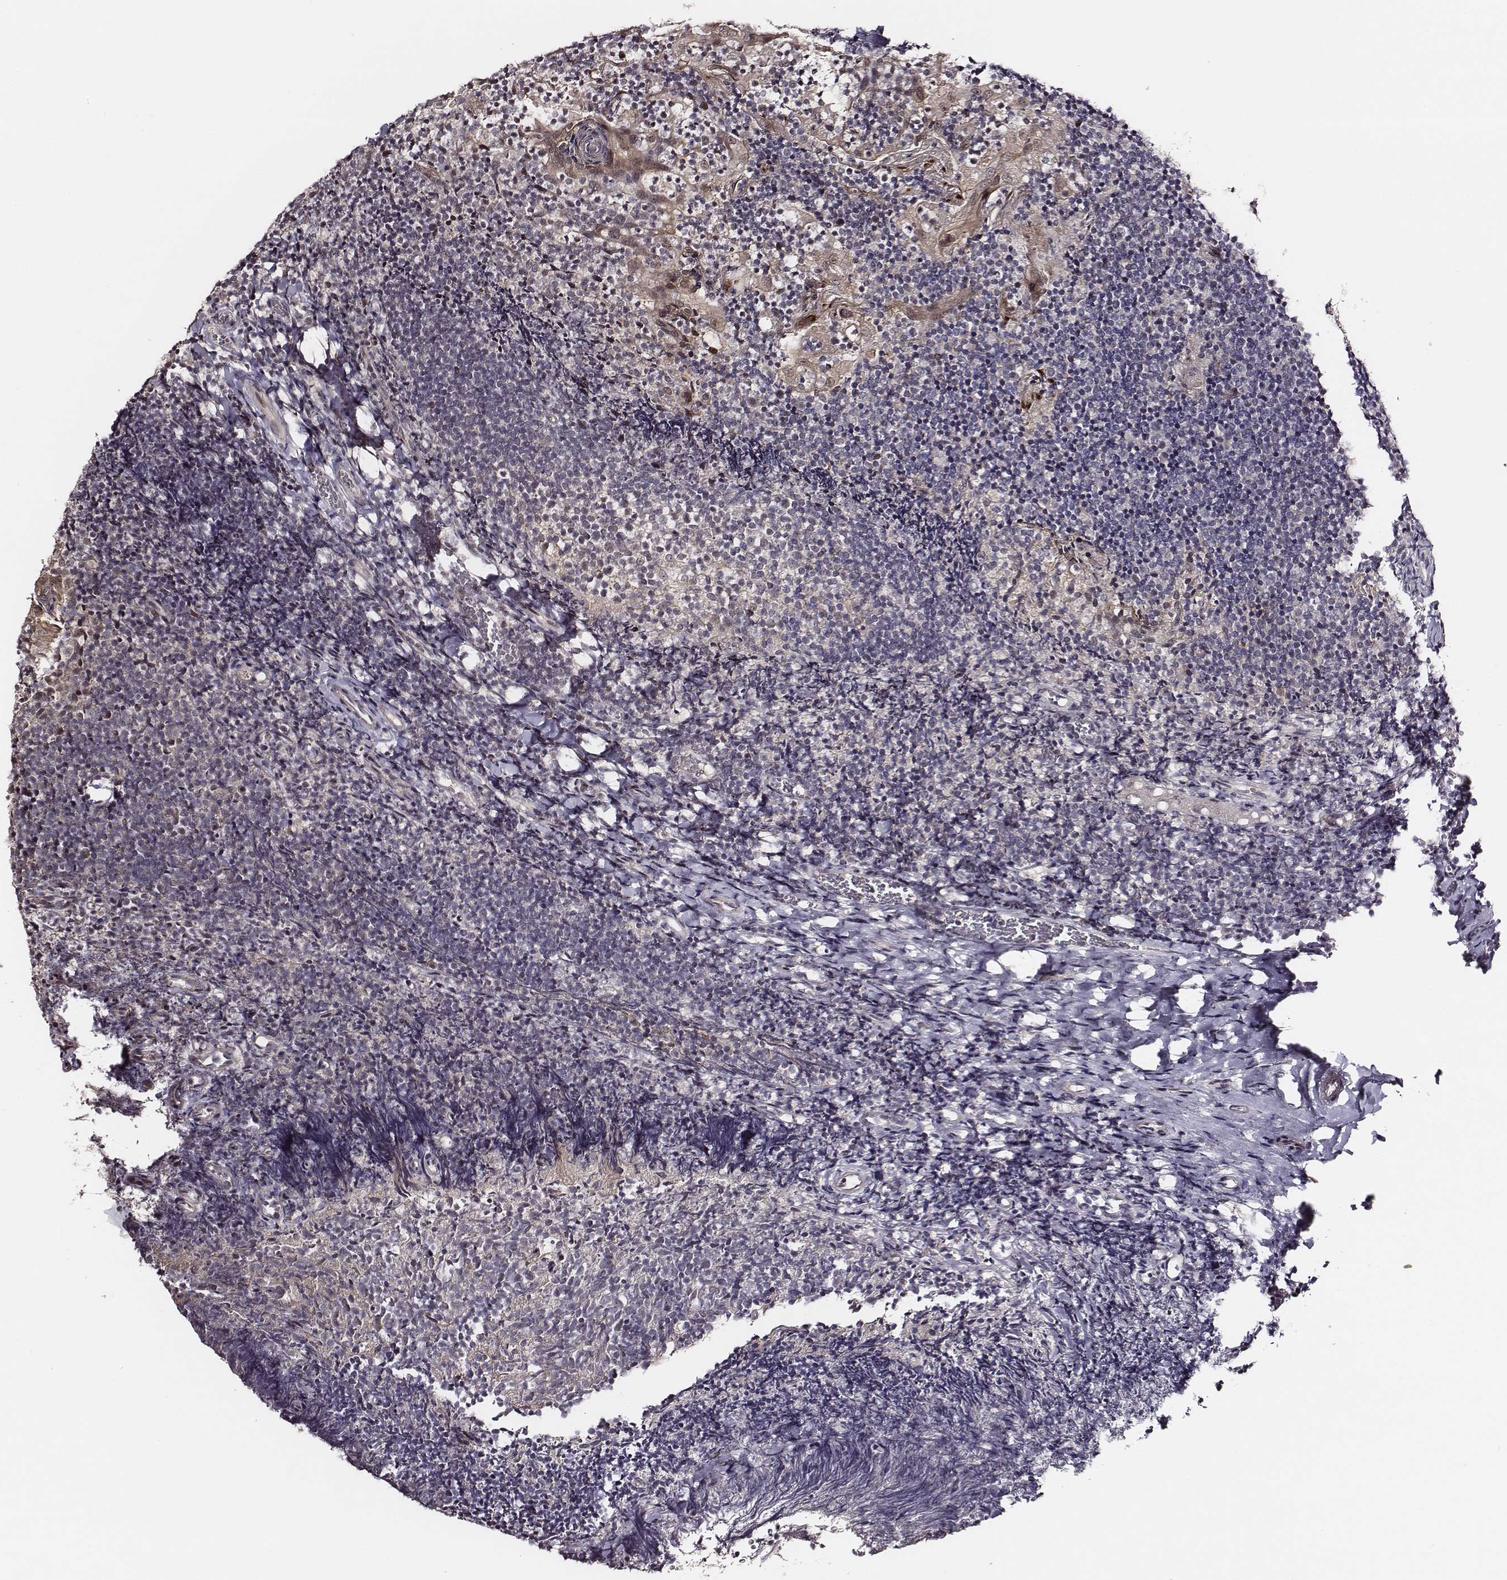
{"staining": {"intensity": "moderate", "quantity": ">75%", "location": "nuclear"}, "tissue": "tonsil", "cell_type": "Germinal center cells", "image_type": "normal", "snomed": [{"axis": "morphology", "description": "Normal tissue, NOS"}, {"axis": "topography", "description": "Tonsil"}], "caption": "Immunohistochemistry (IHC) micrograph of normal tonsil: human tonsil stained using IHC demonstrates medium levels of moderate protein expression localized specifically in the nuclear of germinal center cells, appearing as a nuclear brown color.", "gene": "PPARA", "patient": {"sex": "female", "age": 10}}